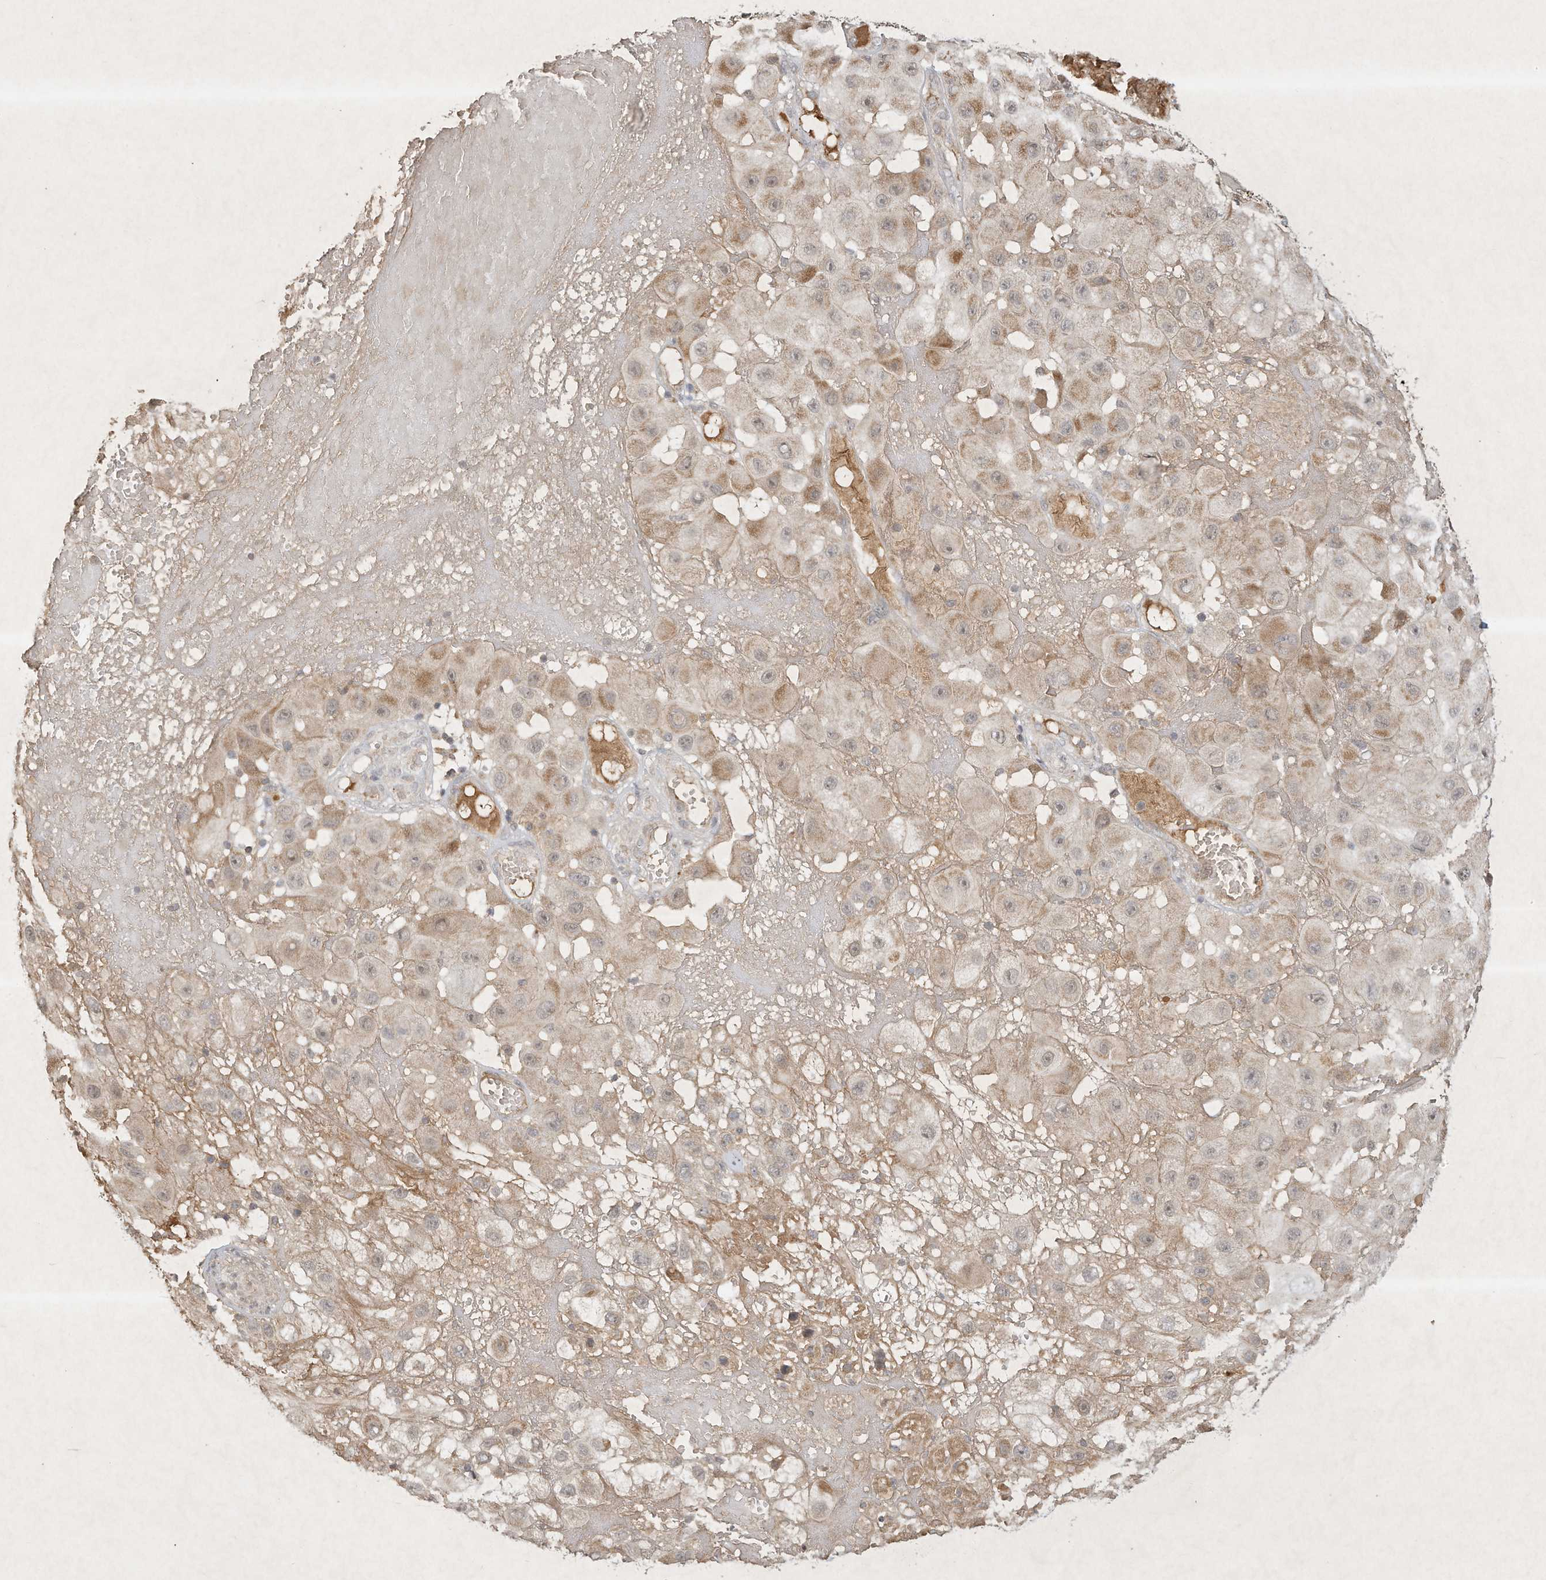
{"staining": {"intensity": "weak", "quantity": "25%-75%", "location": "cytoplasmic/membranous"}, "tissue": "melanoma", "cell_type": "Tumor cells", "image_type": "cancer", "snomed": [{"axis": "morphology", "description": "Malignant melanoma, NOS"}, {"axis": "topography", "description": "Skin"}], "caption": "An immunohistochemistry image of neoplastic tissue is shown. Protein staining in brown shows weak cytoplasmic/membranous positivity in malignant melanoma within tumor cells.", "gene": "BTRC", "patient": {"sex": "female", "age": 81}}